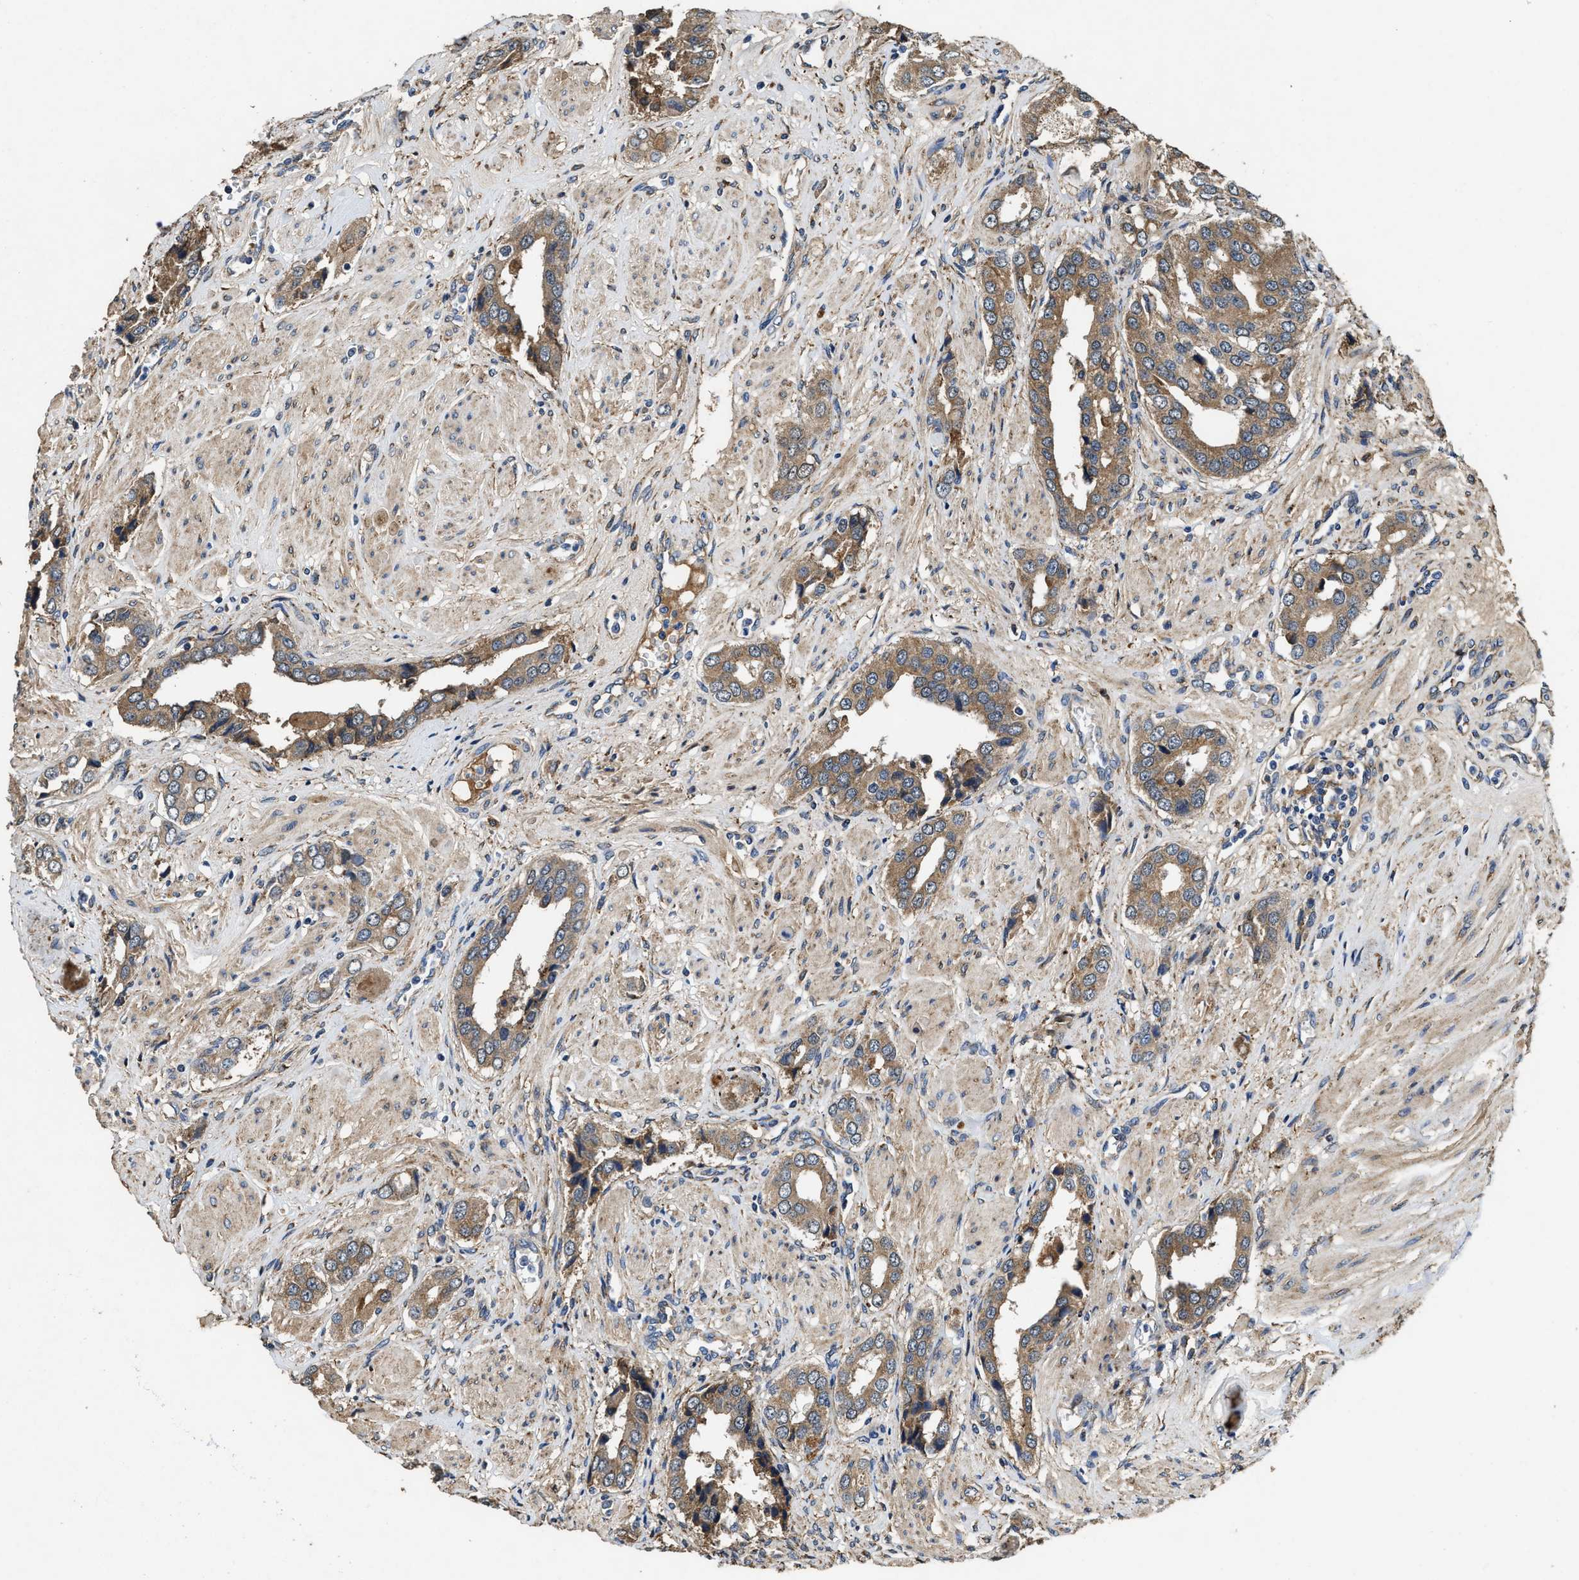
{"staining": {"intensity": "moderate", "quantity": ">75%", "location": "cytoplasmic/membranous"}, "tissue": "prostate cancer", "cell_type": "Tumor cells", "image_type": "cancer", "snomed": [{"axis": "morphology", "description": "Adenocarcinoma, High grade"}, {"axis": "topography", "description": "Prostate"}], "caption": "This photomicrograph demonstrates prostate adenocarcinoma (high-grade) stained with immunohistochemistry (IHC) to label a protein in brown. The cytoplasmic/membranous of tumor cells show moderate positivity for the protein. Nuclei are counter-stained blue.", "gene": "IDNK", "patient": {"sex": "male", "age": 52}}